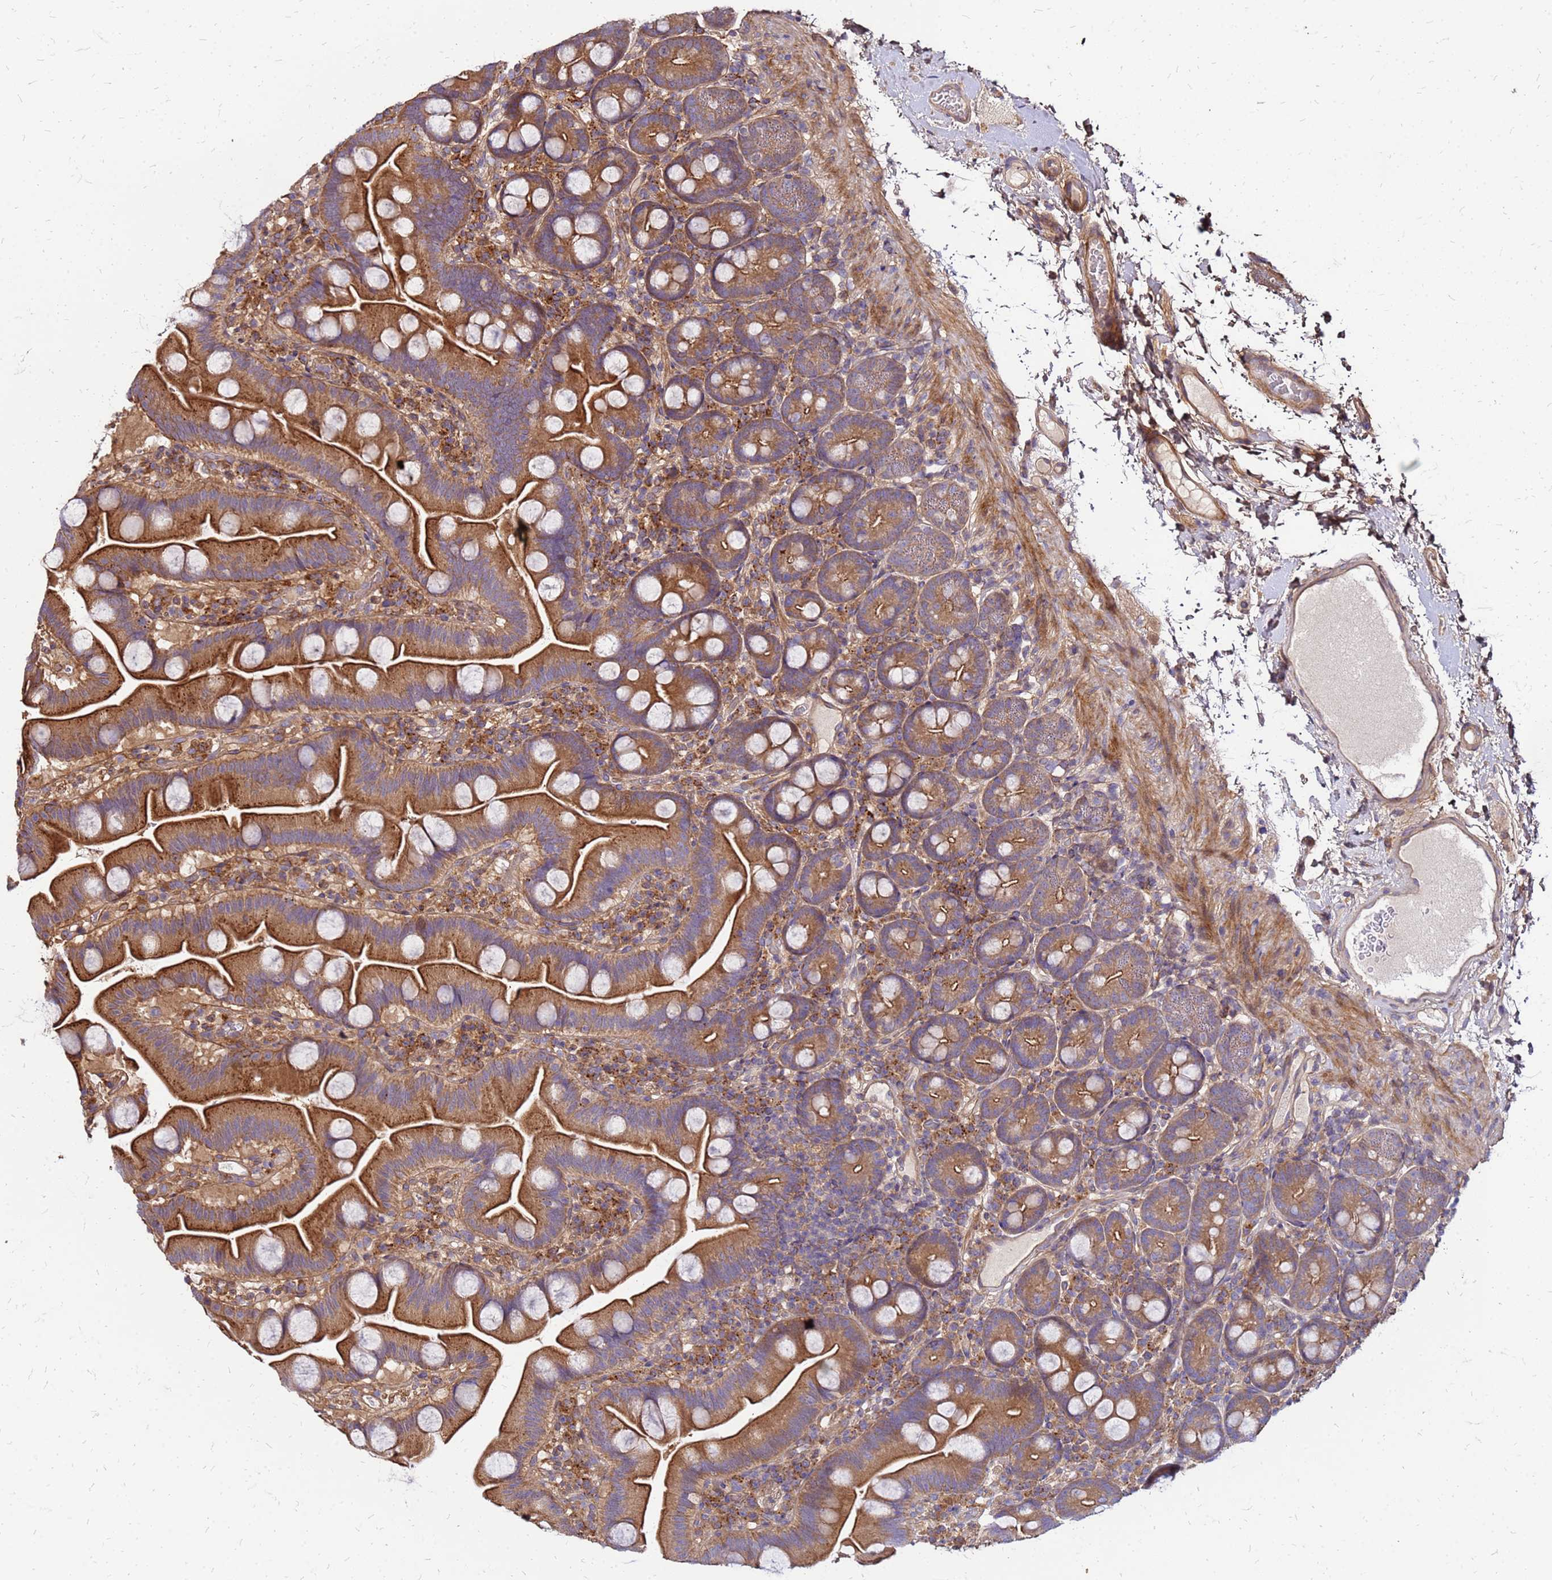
{"staining": {"intensity": "moderate", "quantity": ">75%", "location": "cytoplasmic/membranous"}, "tissue": "small intestine", "cell_type": "Glandular cells", "image_type": "normal", "snomed": [{"axis": "morphology", "description": "Normal tissue, NOS"}, {"axis": "topography", "description": "Small intestine"}], "caption": "This is a micrograph of immunohistochemistry (IHC) staining of benign small intestine, which shows moderate positivity in the cytoplasmic/membranous of glandular cells.", "gene": "CYBC1", "patient": {"sex": "female", "age": 68}}